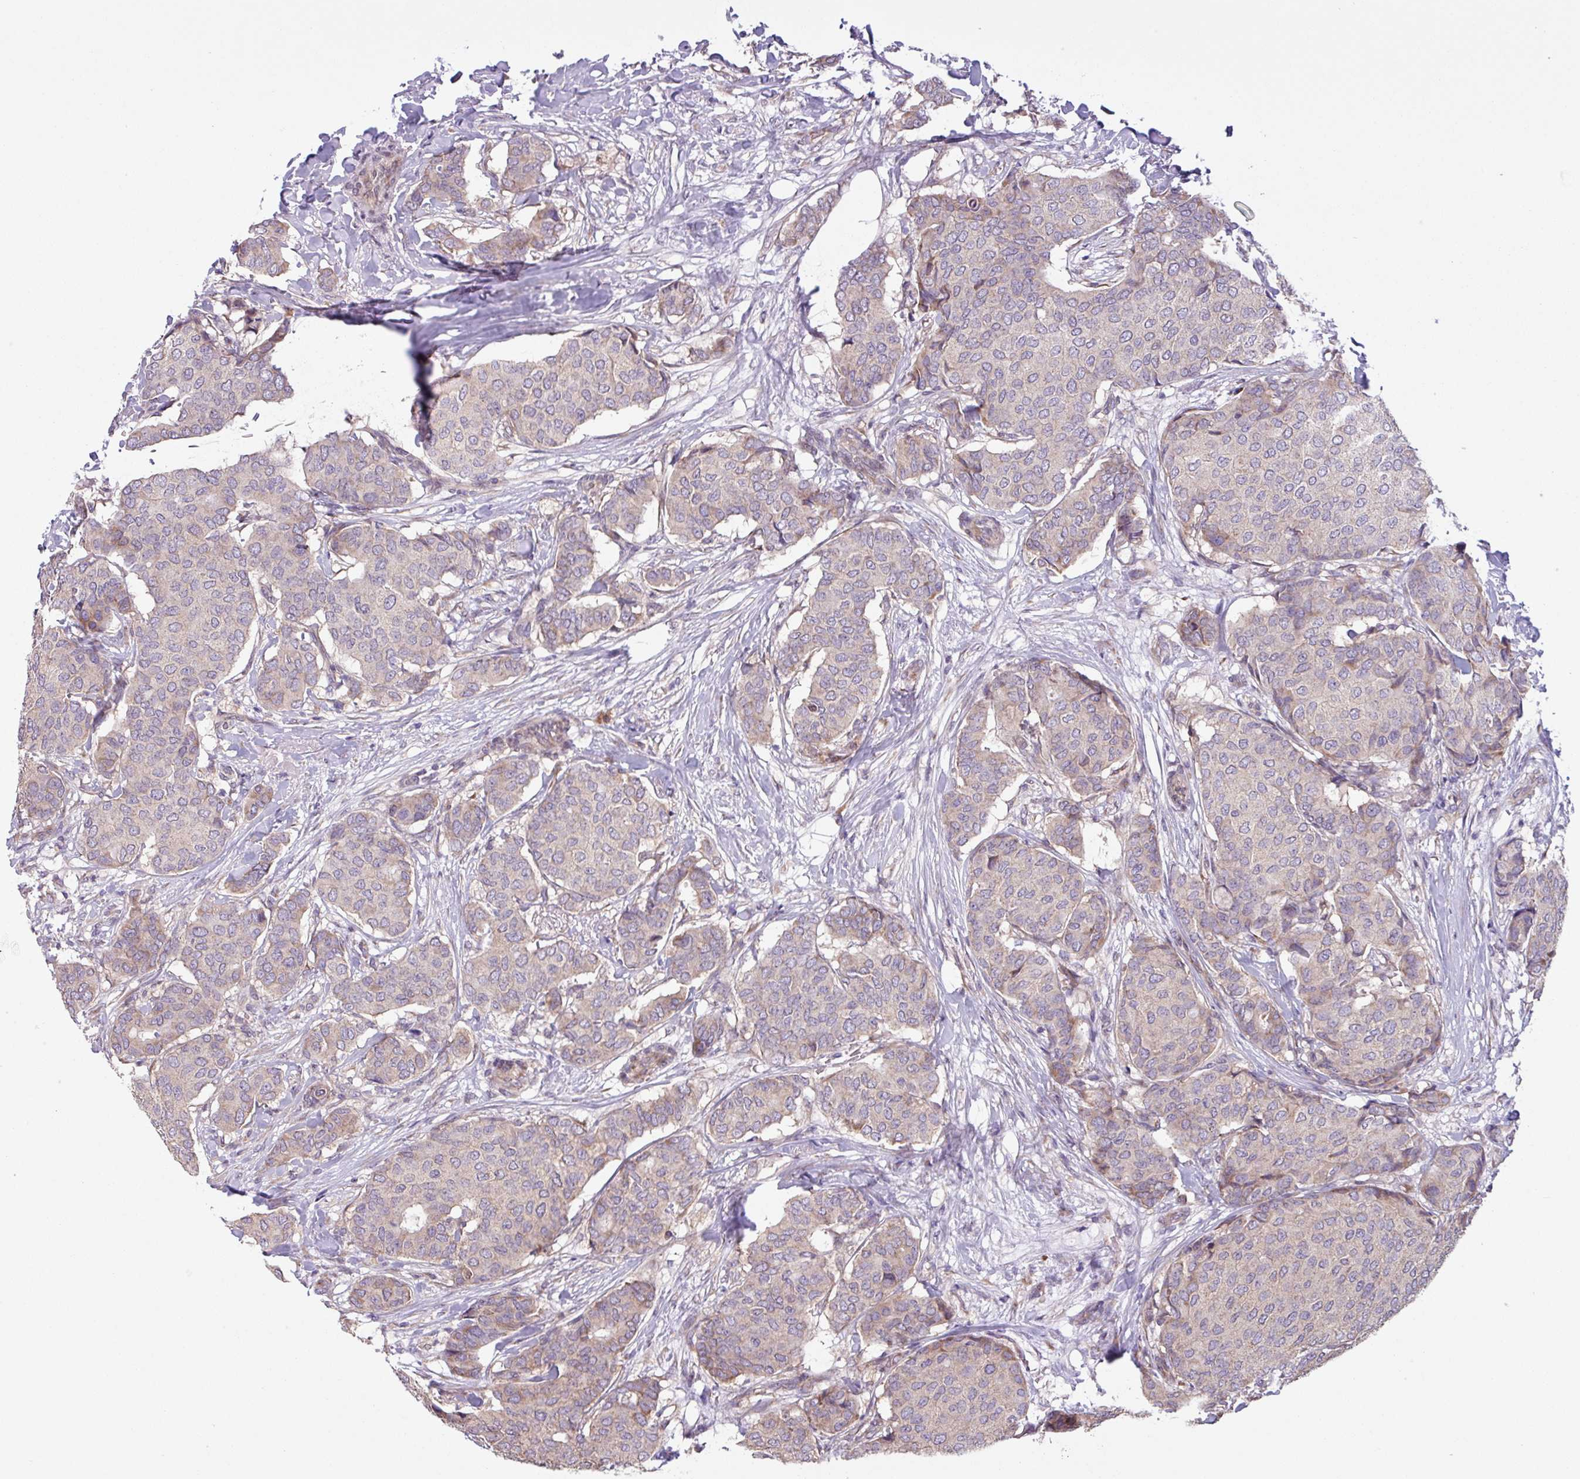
{"staining": {"intensity": "weak", "quantity": "<25%", "location": "cytoplasmic/membranous"}, "tissue": "breast cancer", "cell_type": "Tumor cells", "image_type": "cancer", "snomed": [{"axis": "morphology", "description": "Duct carcinoma"}, {"axis": "topography", "description": "Breast"}], "caption": "A micrograph of breast cancer (infiltrating ductal carcinoma) stained for a protein shows no brown staining in tumor cells.", "gene": "C20orf27", "patient": {"sex": "female", "age": 75}}